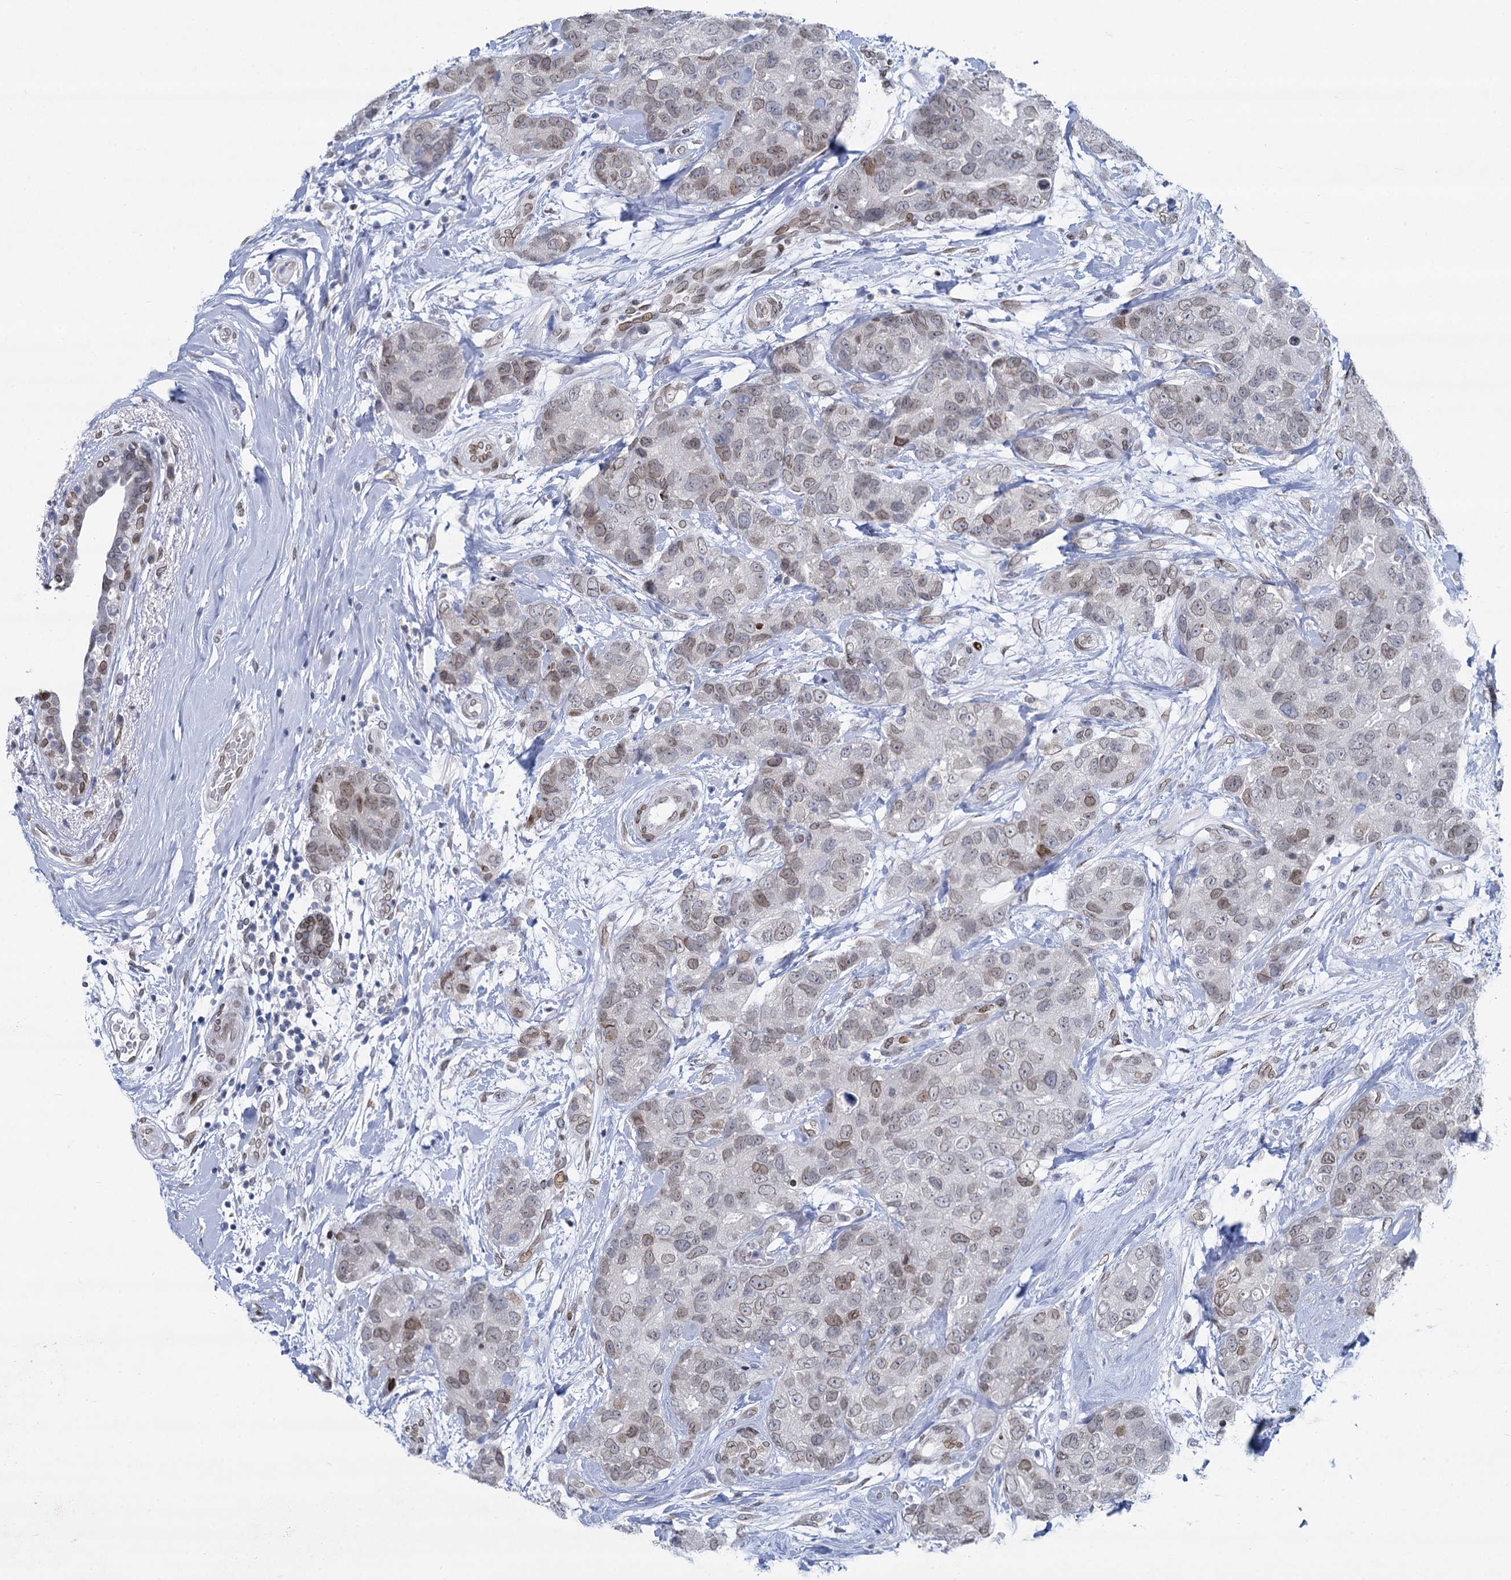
{"staining": {"intensity": "moderate", "quantity": "25%-75%", "location": "cytoplasmic/membranous,nuclear"}, "tissue": "breast cancer", "cell_type": "Tumor cells", "image_type": "cancer", "snomed": [{"axis": "morphology", "description": "Duct carcinoma"}, {"axis": "topography", "description": "Breast"}], "caption": "Infiltrating ductal carcinoma (breast) tissue reveals moderate cytoplasmic/membranous and nuclear positivity in approximately 25%-75% of tumor cells", "gene": "PRSS35", "patient": {"sex": "female", "age": 62}}